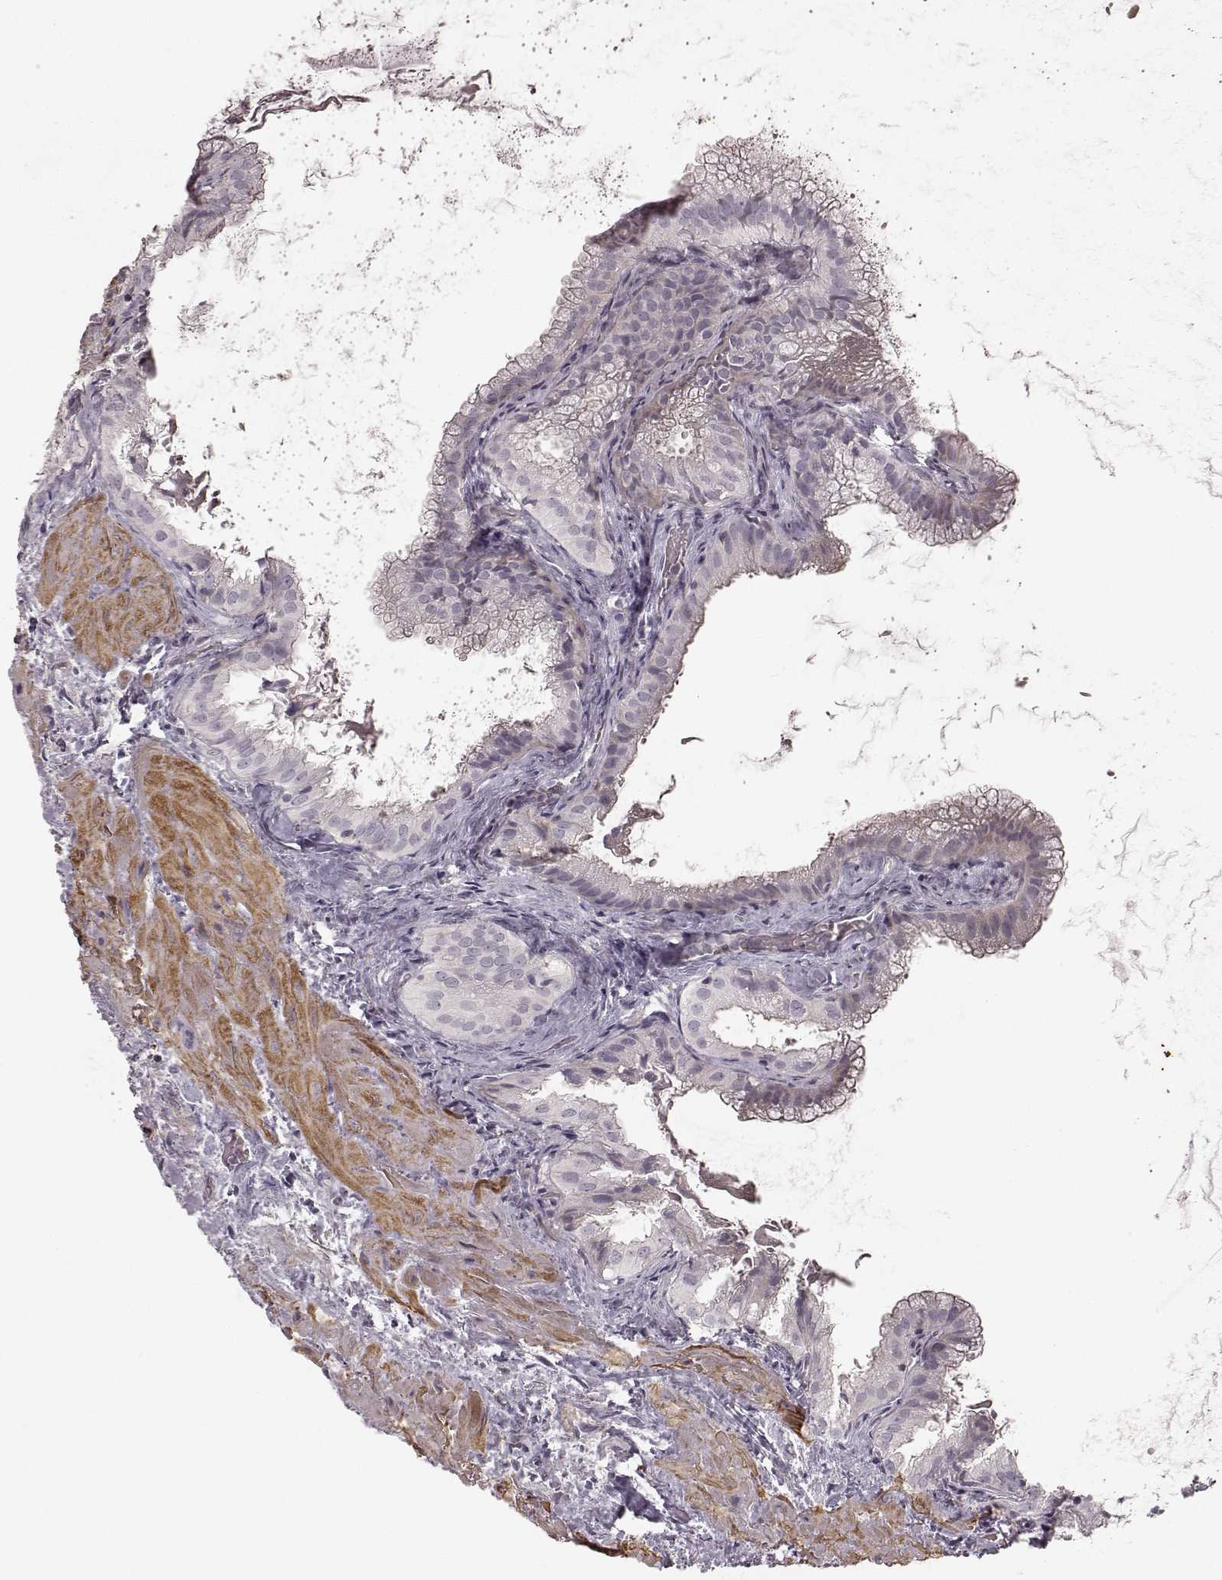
{"staining": {"intensity": "negative", "quantity": "none", "location": "none"}, "tissue": "gallbladder", "cell_type": "Glandular cells", "image_type": "normal", "snomed": [{"axis": "morphology", "description": "Normal tissue, NOS"}, {"axis": "topography", "description": "Gallbladder"}], "caption": "The histopathology image exhibits no significant positivity in glandular cells of gallbladder.", "gene": "PRLHR", "patient": {"sex": "male", "age": 70}}